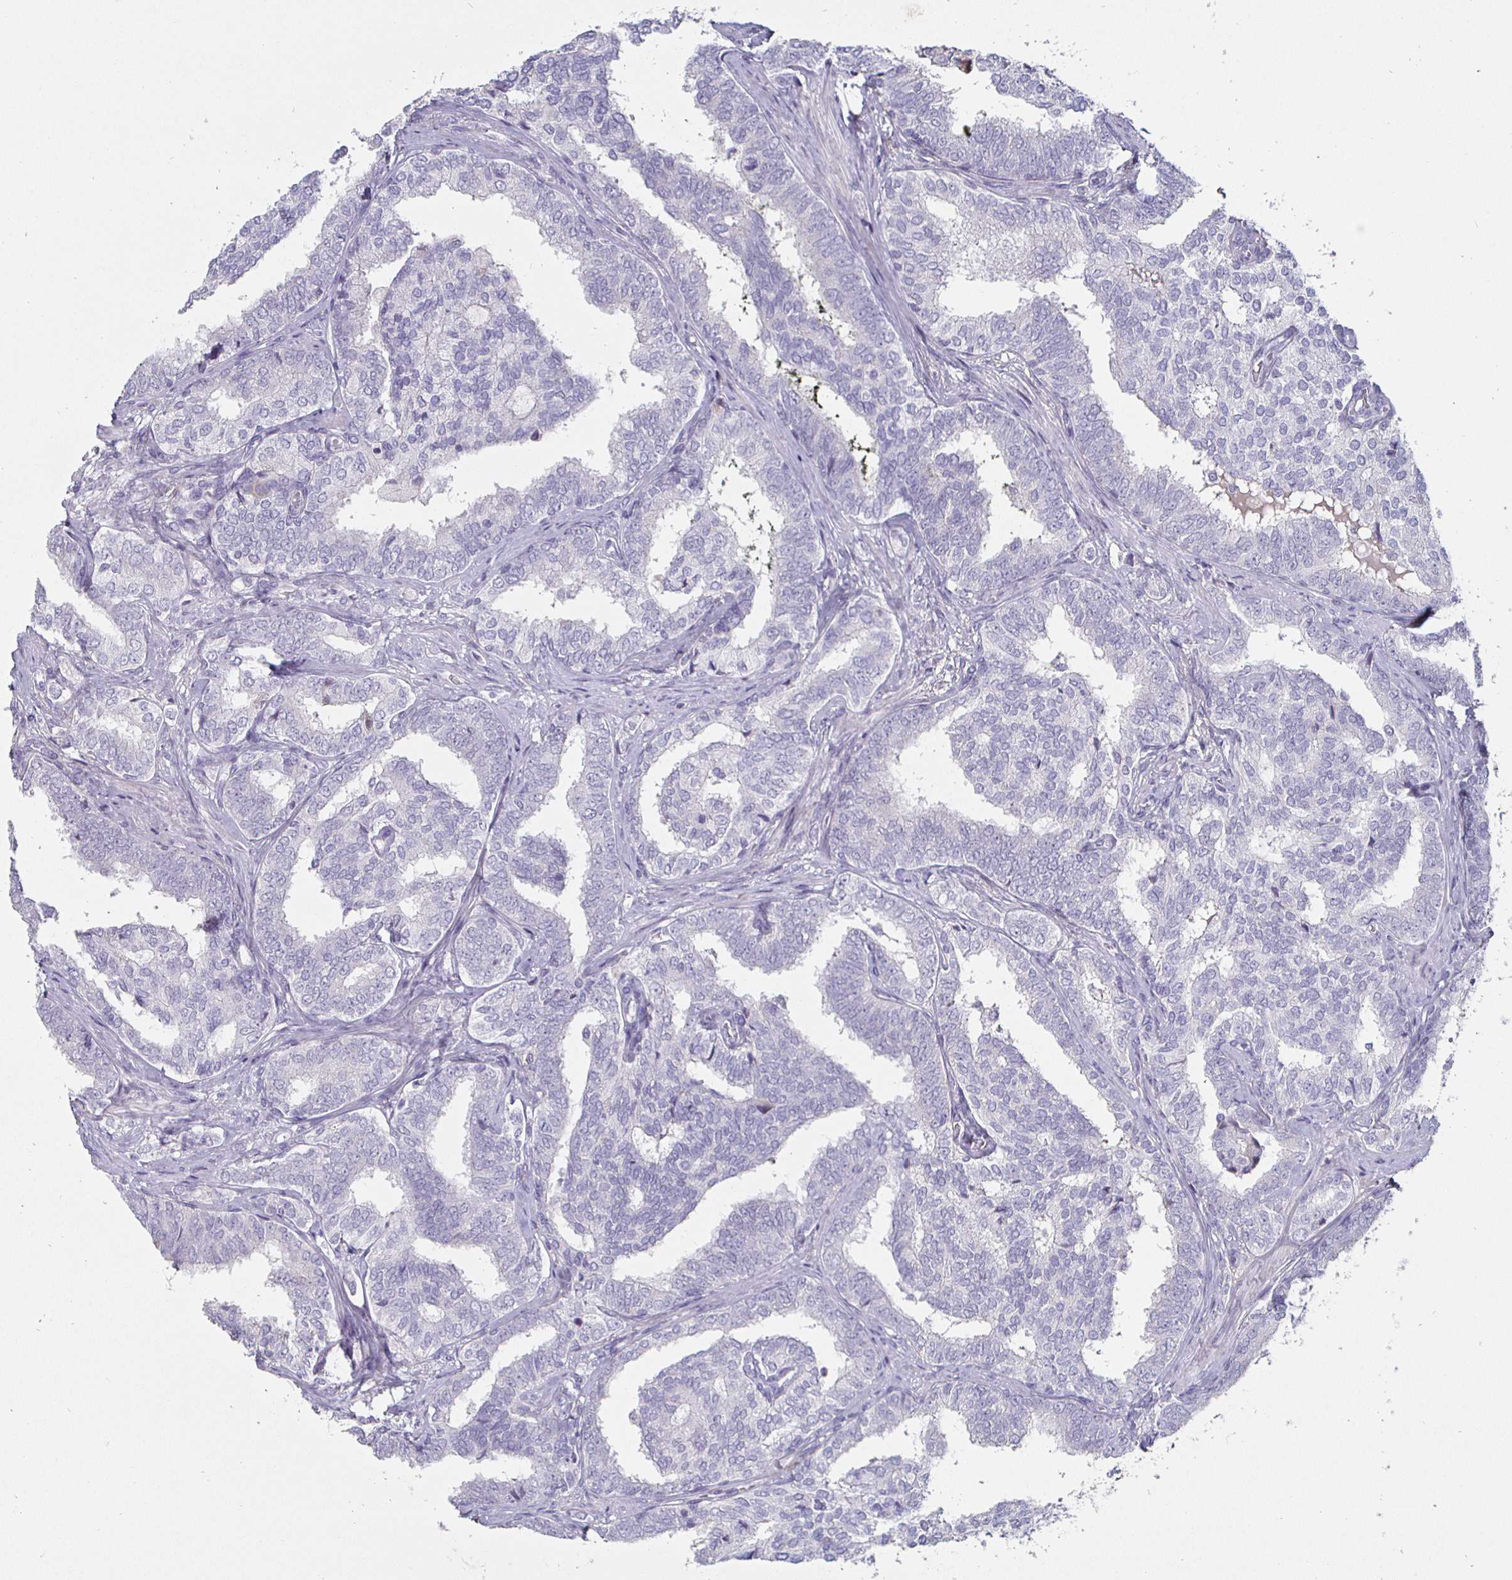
{"staining": {"intensity": "negative", "quantity": "none", "location": "none"}, "tissue": "prostate cancer", "cell_type": "Tumor cells", "image_type": "cancer", "snomed": [{"axis": "morphology", "description": "Adenocarcinoma, High grade"}, {"axis": "topography", "description": "Prostate"}], "caption": "The micrograph displays no significant positivity in tumor cells of prostate high-grade adenocarcinoma.", "gene": "ENPP1", "patient": {"sex": "male", "age": 72}}